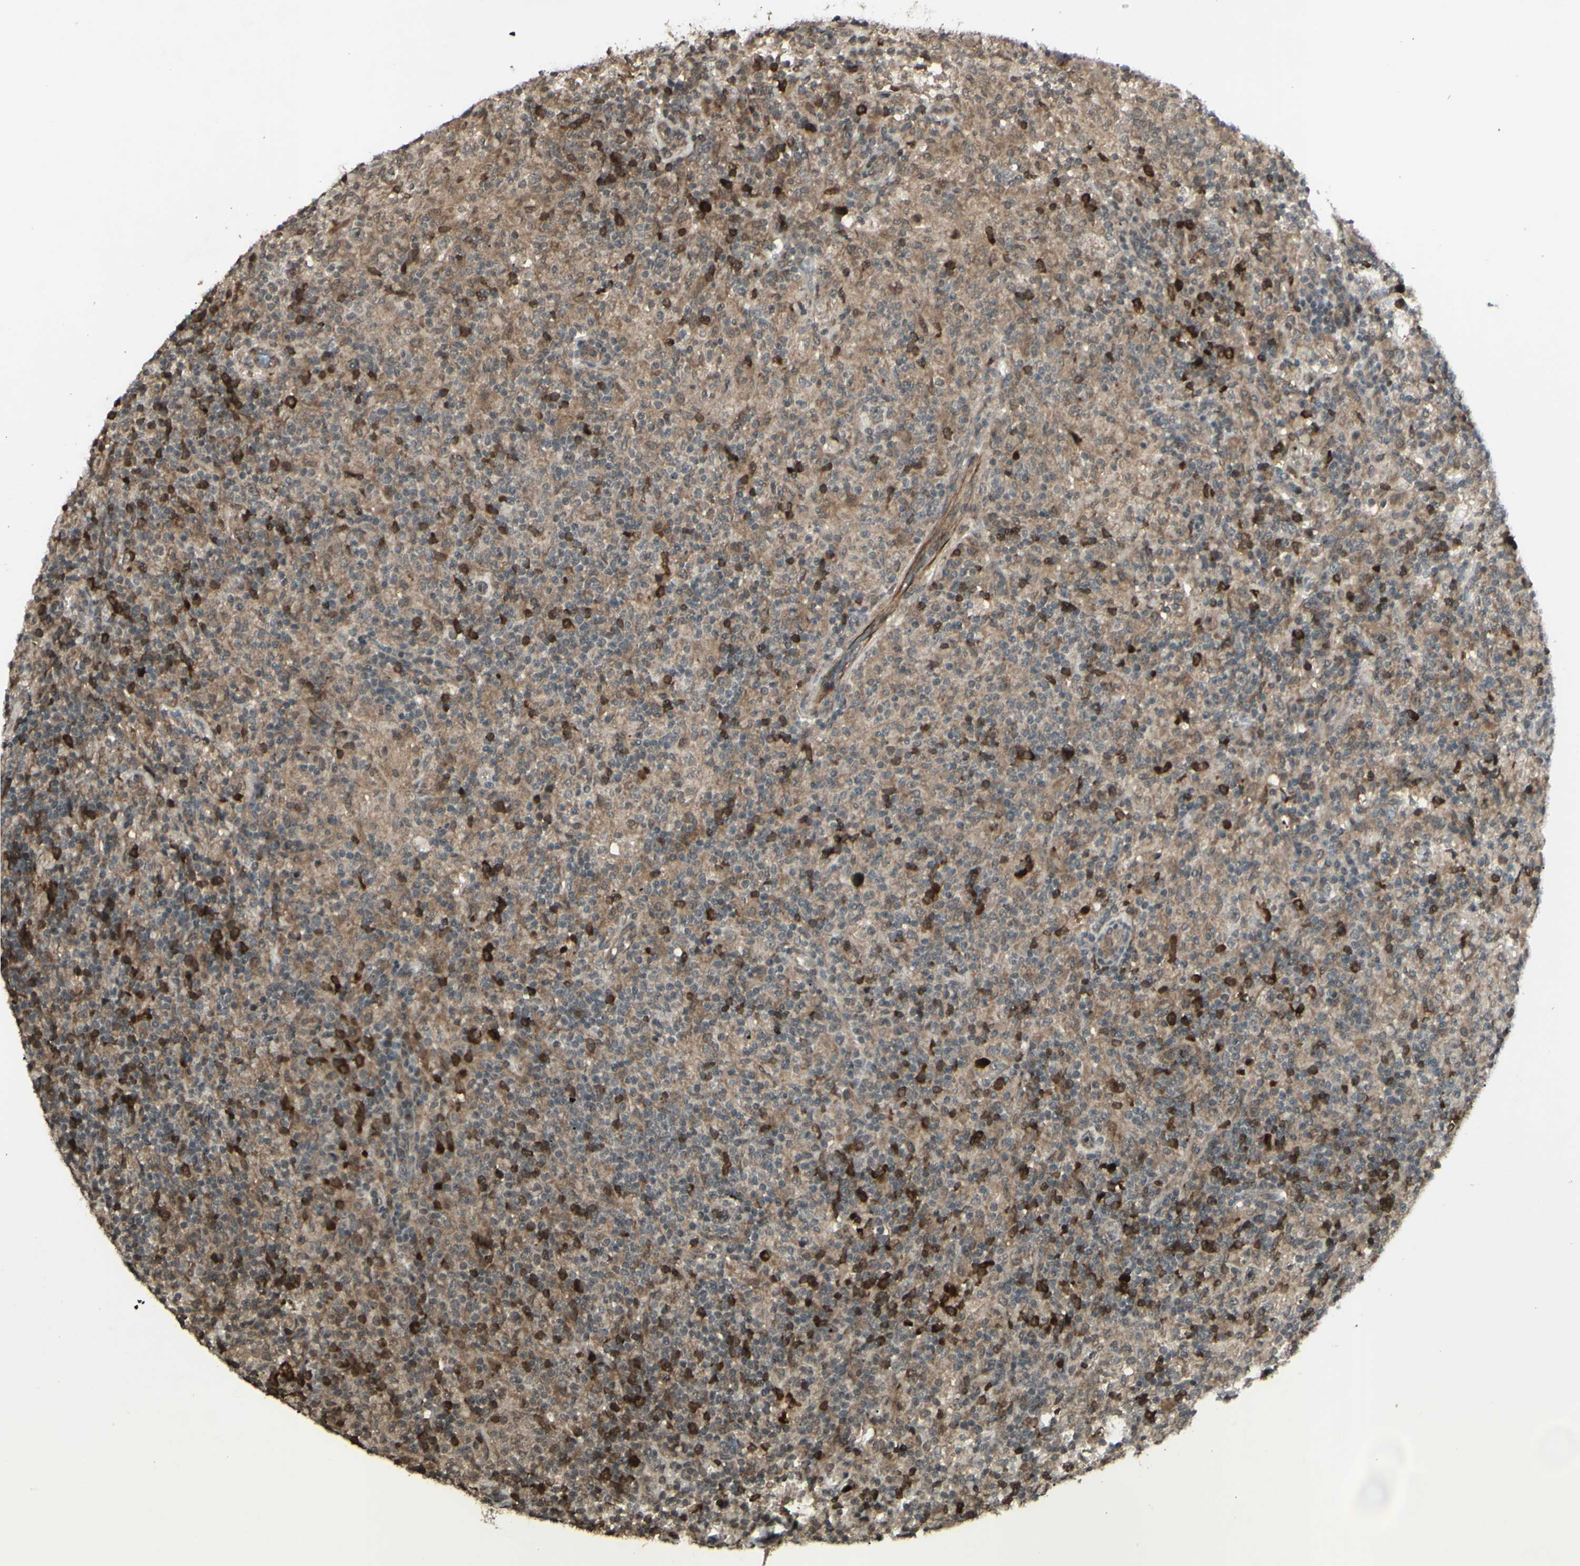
{"staining": {"intensity": "moderate", "quantity": ">75%", "location": "cytoplasmic/membranous"}, "tissue": "lymphoma", "cell_type": "Tumor cells", "image_type": "cancer", "snomed": [{"axis": "morphology", "description": "Hodgkin's disease, NOS"}, {"axis": "topography", "description": "Lymph node"}], "caption": "Hodgkin's disease tissue shows moderate cytoplasmic/membranous staining in about >75% of tumor cells", "gene": "BLNK", "patient": {"sex": "male", "age": 70}}